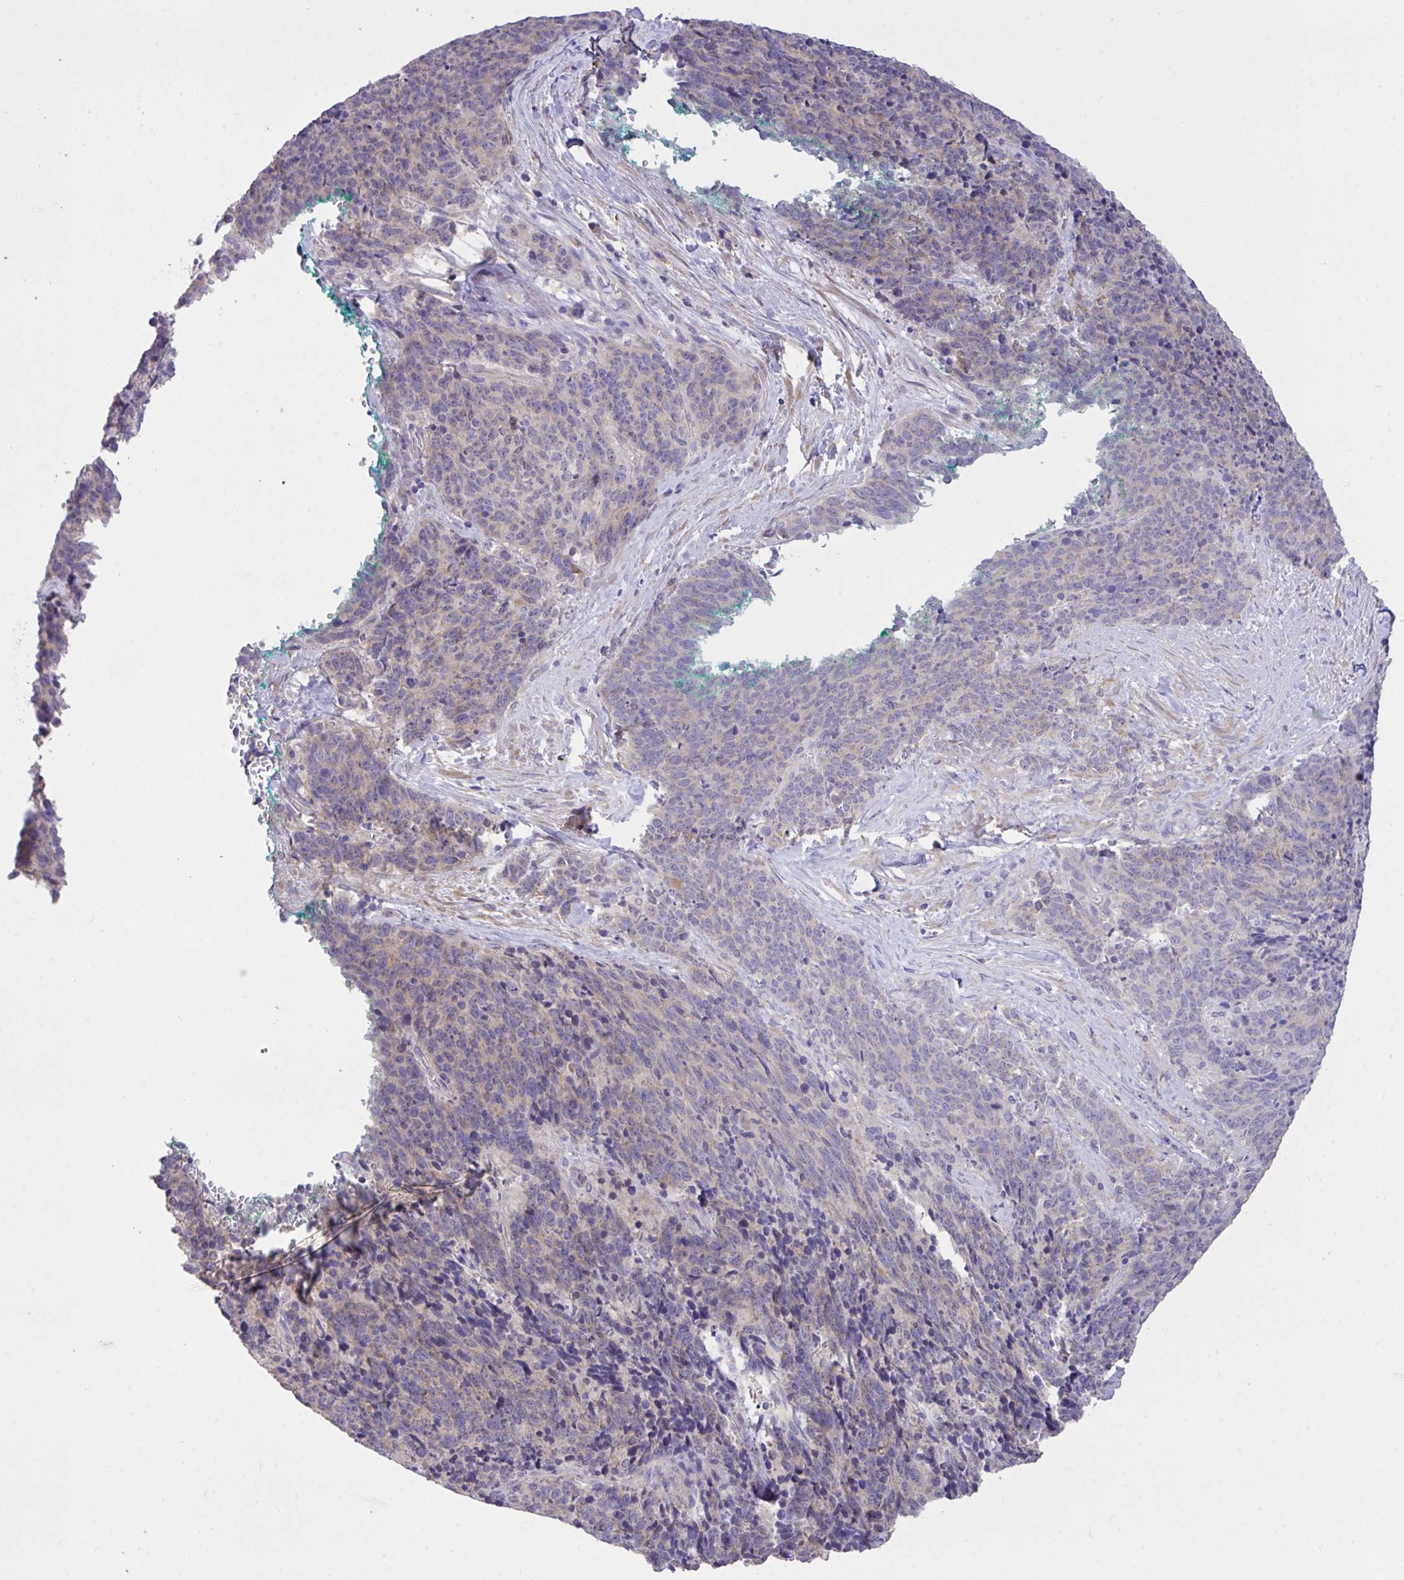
{"staining": {"intensity": "weak", "quantity": "<25%", "location": "cytoplasmic/membranous"}, "tissue": "cervical cancer", "cell_type": "Tumor cells", "image_type": "cancer", "snomed": [{"axis": "morphology", "description": "Squamous cell carcinoma, NOS"}, {"axis": "topography", "description": "Cervix"}], "caption": "Squamous cell carcinoma (cervical) was stained to show a protein in brown. There is no significant expression in tumor cells.", "gene": "MPC2", "patient": {"sex": "female", "age": 29}}